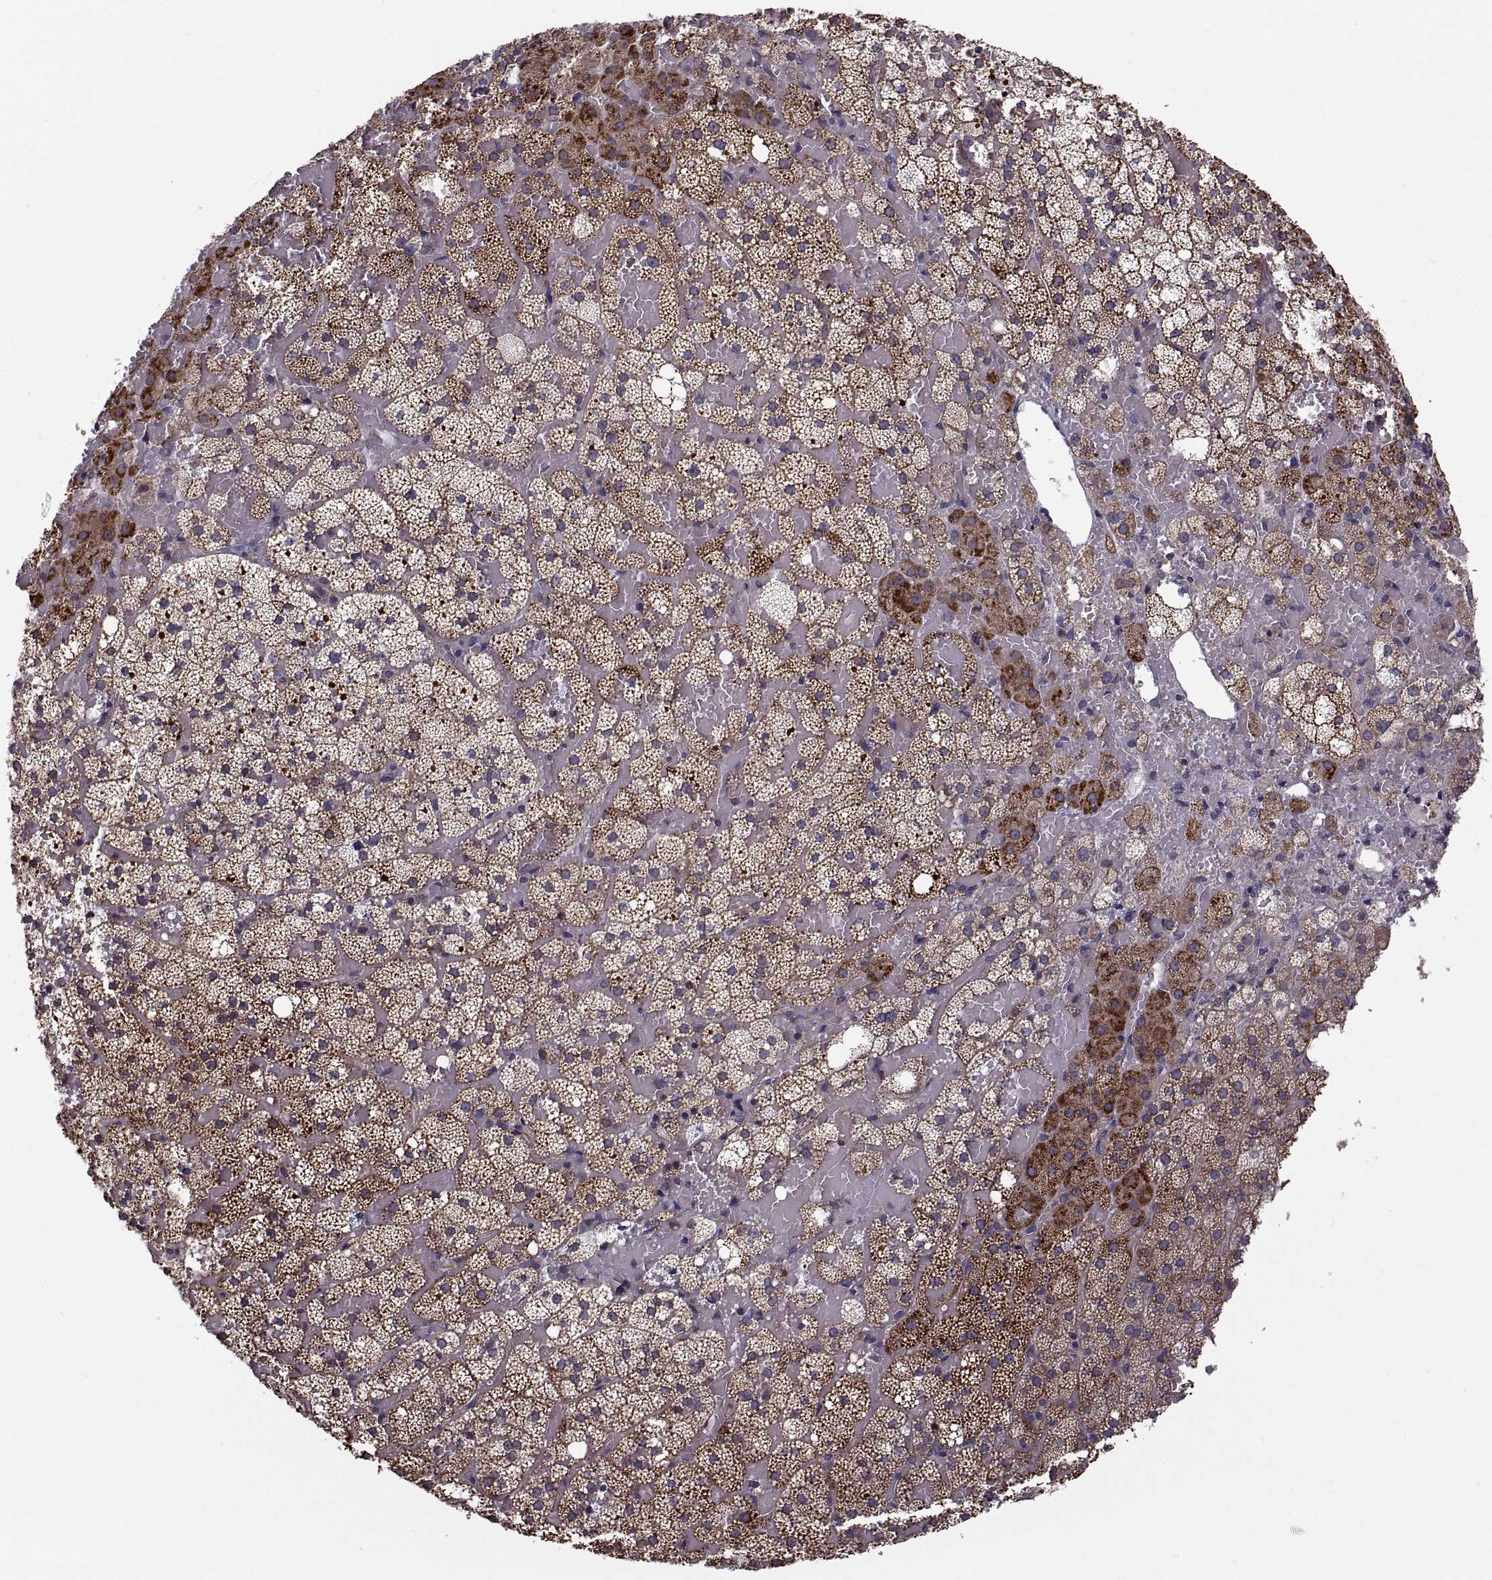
{"staining": {"intensity": "strong", "quantity": "25%-75%", "location": "cytoplasmic/membranous"}, "tissue": "adrenal gland", "cell_type": "Glandular cells", "image_type": "normal", "snomed": [{"axis": "morphology", "description": "Normal tissue, NOS"}, {"axis": "topography", "description": "Adrenal gland"}], "caption": "Unremarkable adrenal gland displays strong cytoplasmic/membranous expression in approximately 25%-75% of glandular cells, visualized by immunohistochemistry. The staining was performed using DAB to visualize the protein expression in brown, while the nuclei were stained in blue with hematoxylin (Magnification: 20x).", "gene": "PMM2", "patient": {"sex": "male", "age": 53}}